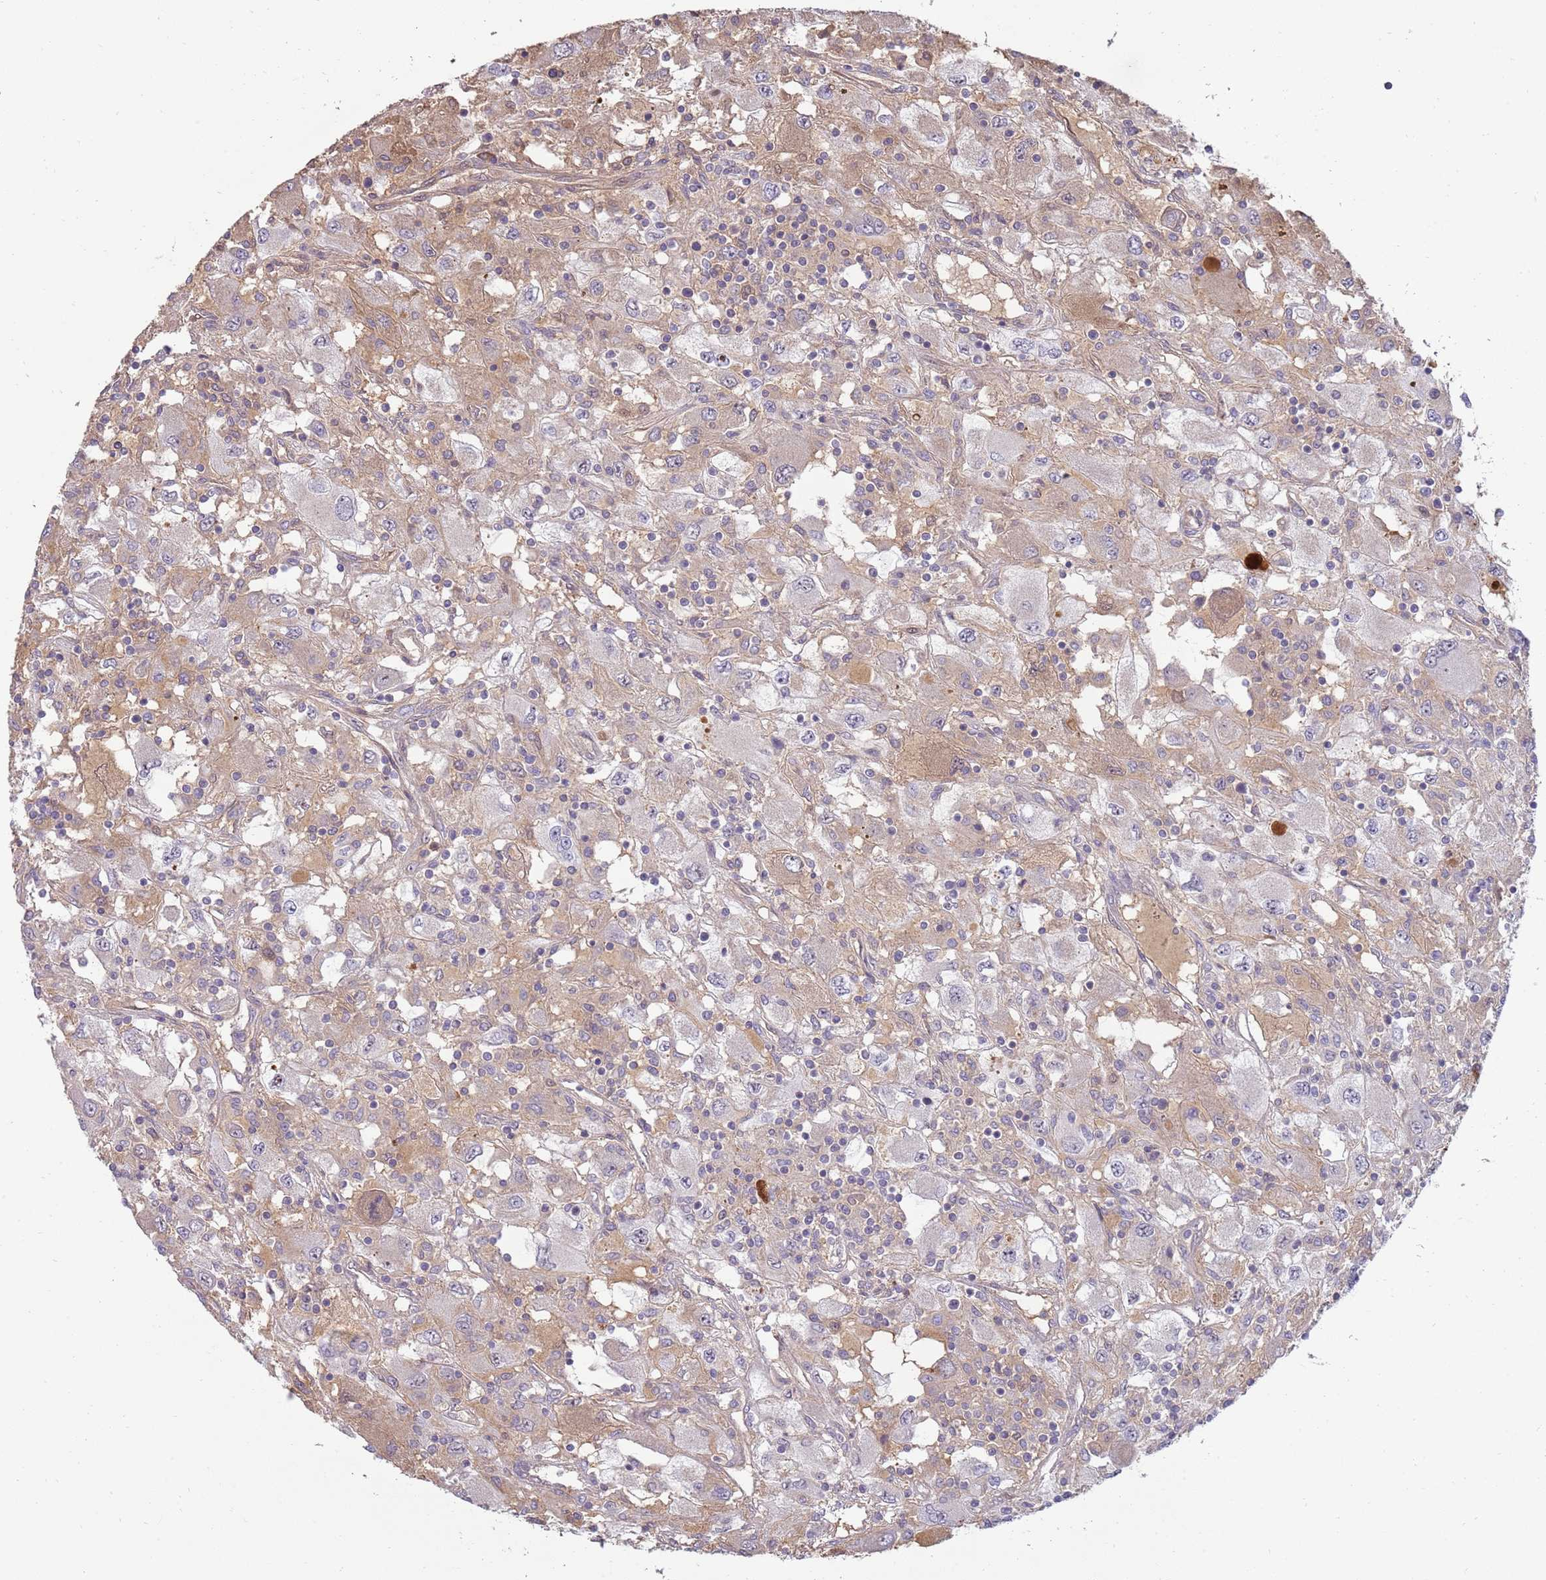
{"staining": {"intensity": "weak", "quantity": "<25%", "location": "cytoplasmic/membranous"}, "tissue": "renal cancer", "cell_type": "Tumor cells", "image_type": "cancer", "snomed": [{"axis": "morphology", "description": "Adenocarcinoma, NOS"}, {"axis": "topography", "description": "Kidney"}], "caption": "This histopathology image is of renal cancer stained with IHC to label a protein in brown with the nuclei are counter-stained blue. There is no expression in tumor cells.", "gene": "NBPF6", "patient": {"sex": "female", "age": 67}}